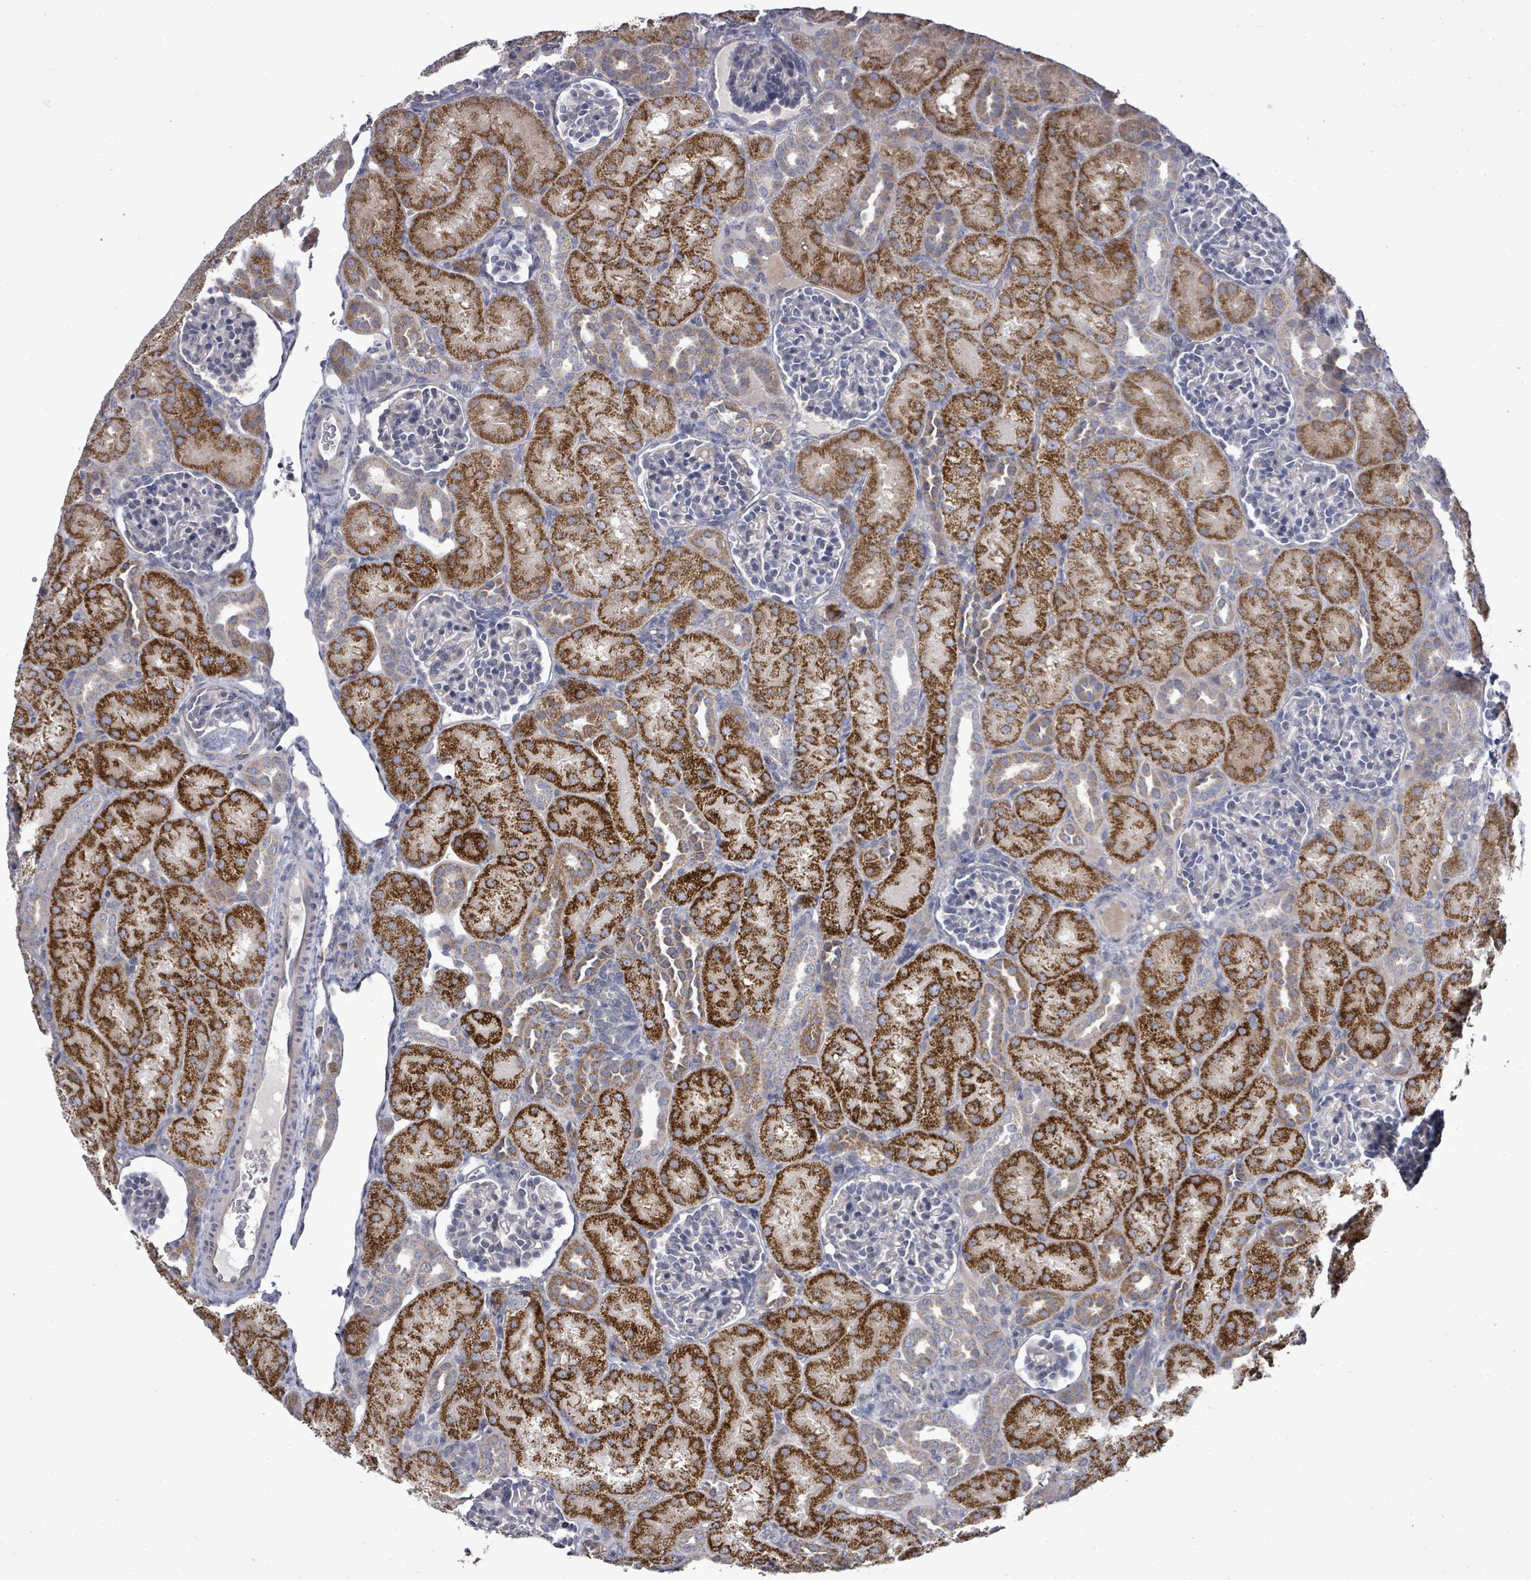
{"staining": {"intensity": "negative", "quantity": "none", "location": "none"}, "tissue": "kidney", "cell_type": "Cells in glomeruli", "image_type": "normal", "snomed": [{"axis": "morphology", "description": "Normal tissue, NOS"}, {"axis": "topography", "description": "Kidney"}], "caption": "The micrograph shows no significant staining in cells in glomeruli of kidney. (Stains: DAB (3,3'-diaminobenzidine) IHC with hematoxylin counter stain, Microscopy: brightfield microscopy at high magnification).", "gene": "POMGNT2", "patient": {"sex": "male", "age": 1}}